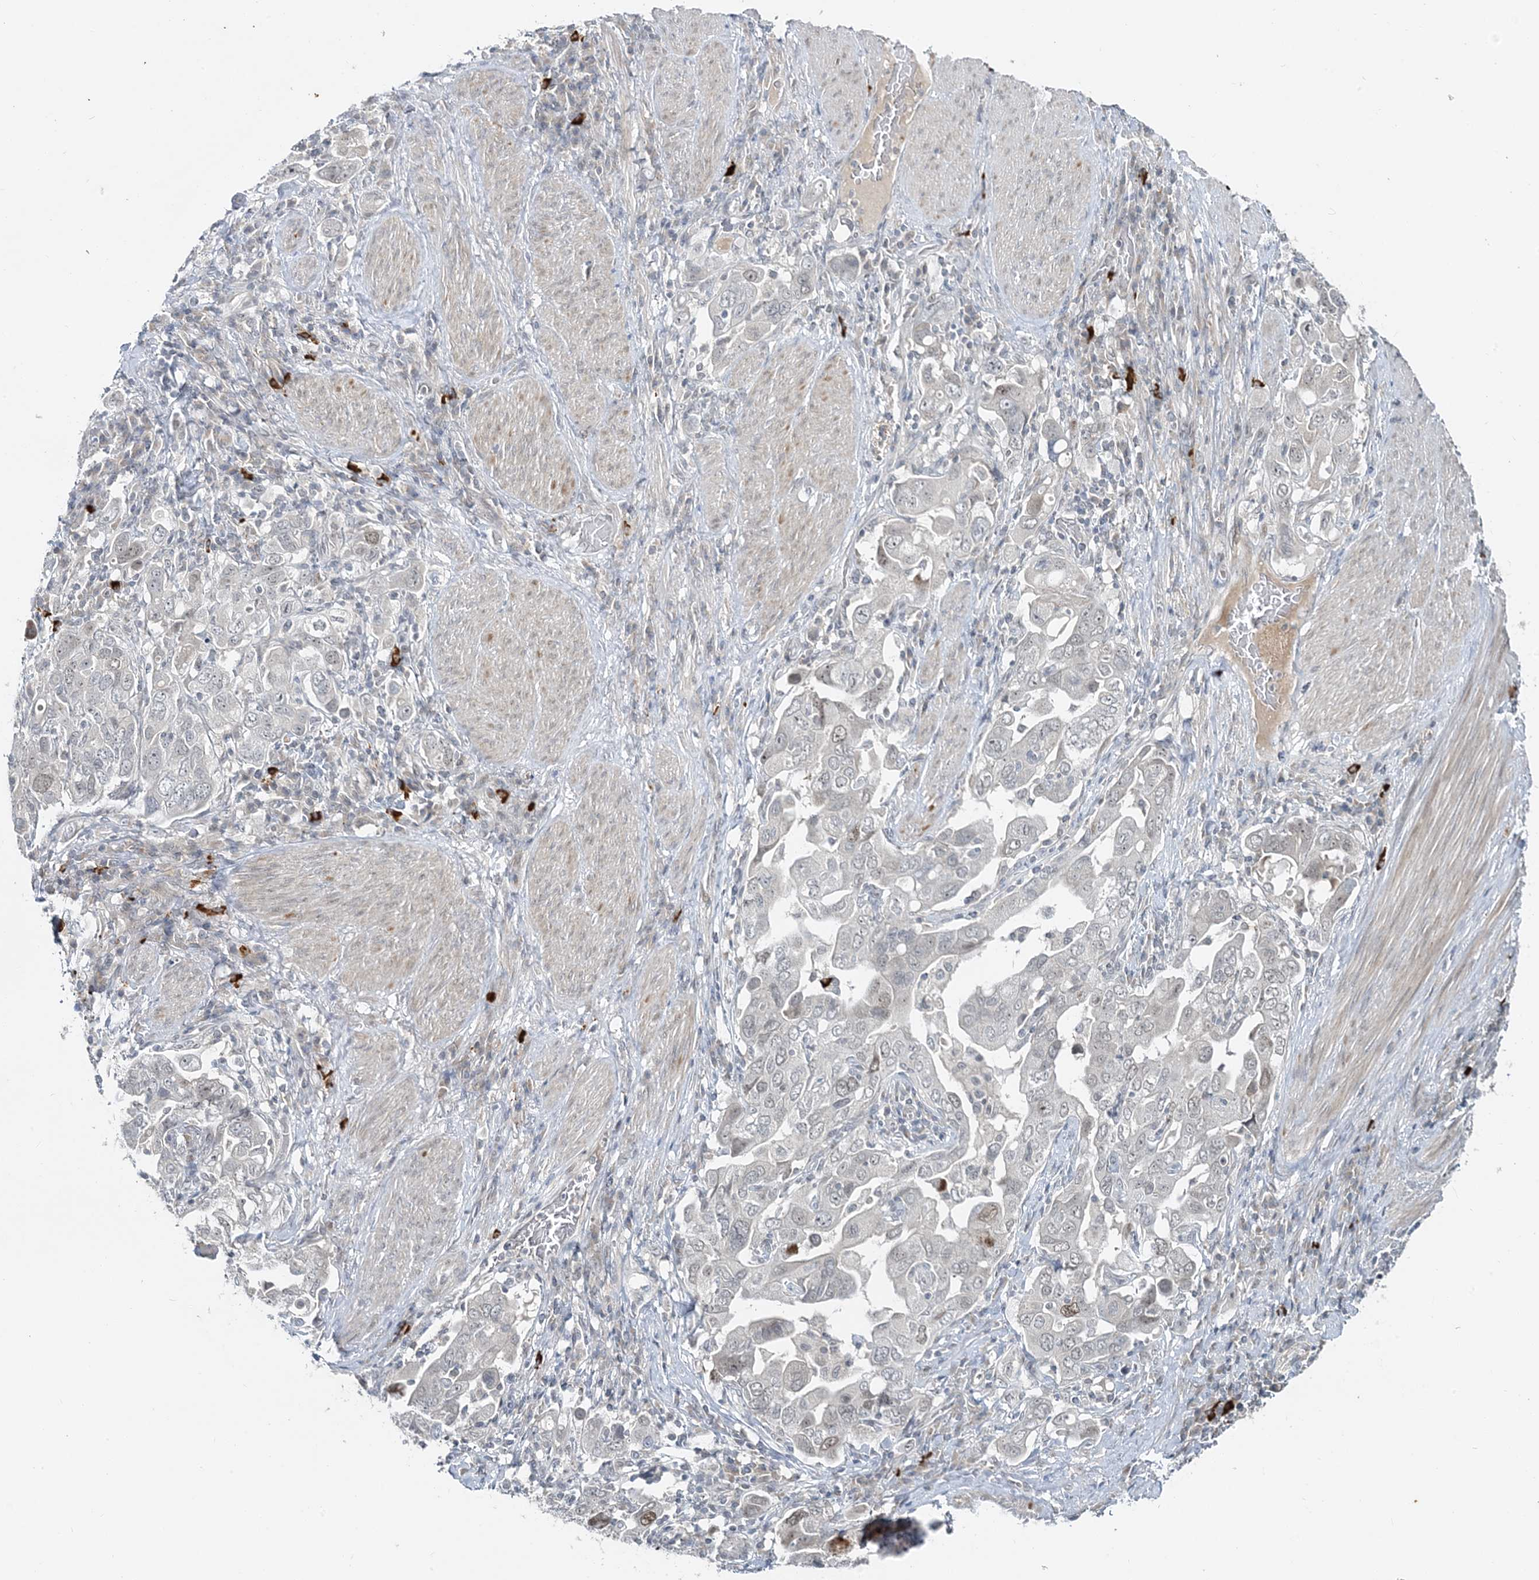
{"staining": {"intensity": "weak", "quantity": "<25%", "location": "nuclear"}, "tissue": "stomach cancer", "cell_type": "Tumor cells", "image_type": "cancer", "snomed": [{"axis": "morphology", "description": "Adenocarcinoma, NOS"}, {"axis": "topography", "description": "Stomach, upper"}], "caption": "Human adenocarcinoma (stomach) stained for a protein using immunohistochemistry exhibits no positivity in tumor cells.", "gene": "LEXM", "patient": {"sex": "male", "age": 62}}